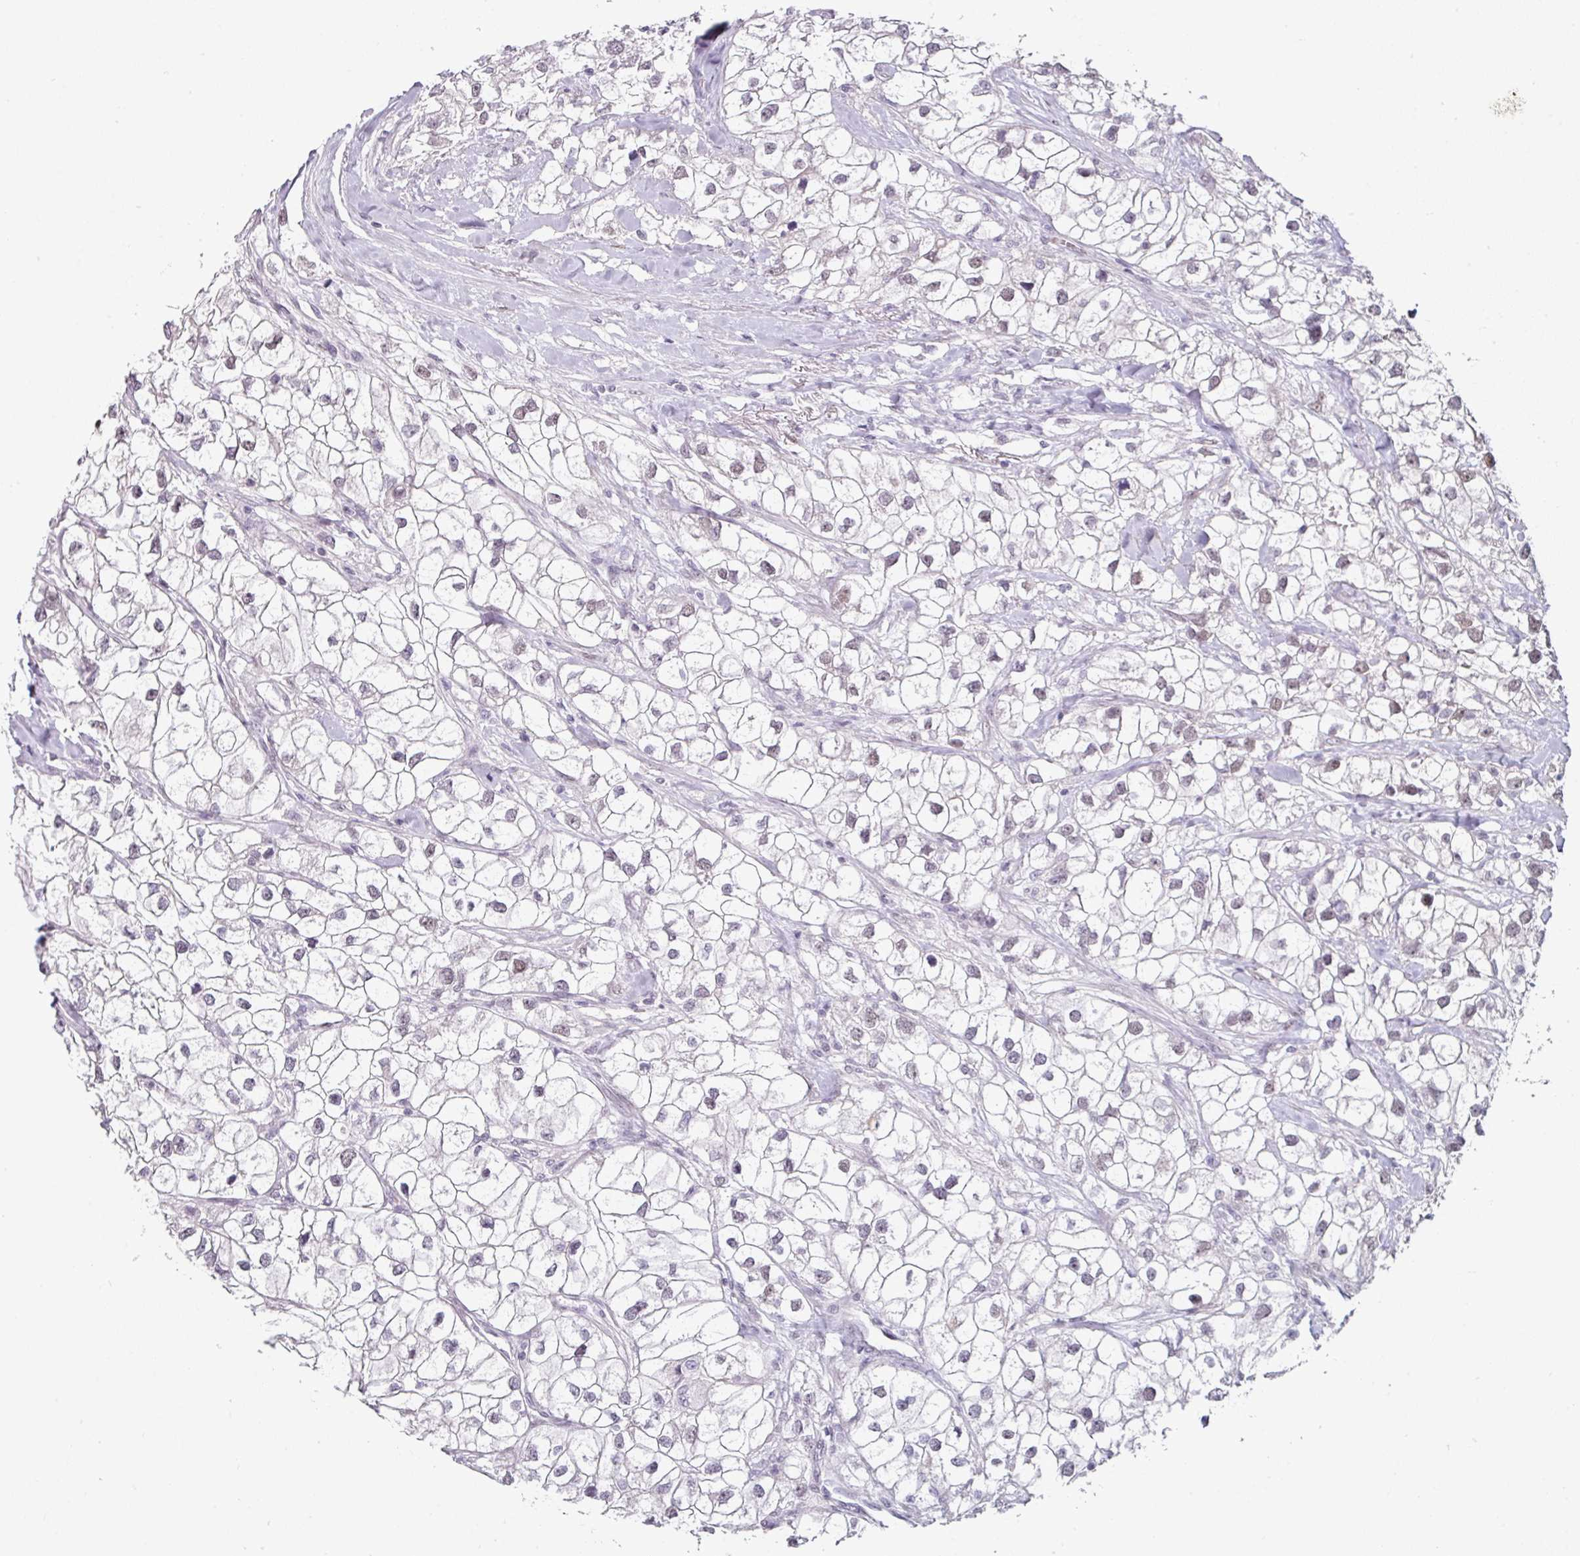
{"staining": {"intensity": "weak", "quantity": ">75%", "location": "nuclear"}, "tissue": "renal cancer", "cell_type": "Tumor cells", "image_type": "cancer", "snomed": [{"axis": "morphology", "description": "Adenocarcinoma, NOS"}, {"axis": "topography", "description": "Kidney"}], "caption": "Immunohistochemistry (IHC) of renal adenocarcinoma shows low levels of weak nuclear positivity in about >75% of tumor cells. The protein of interest is stained brown, and the nuclei are stained in blue (DAB (3,3'-diaminobenzidine) IHC with brightfield microscopy, high magnification).", "gene": "ELK1", "patient": {"sex": "male", "age": 59}}